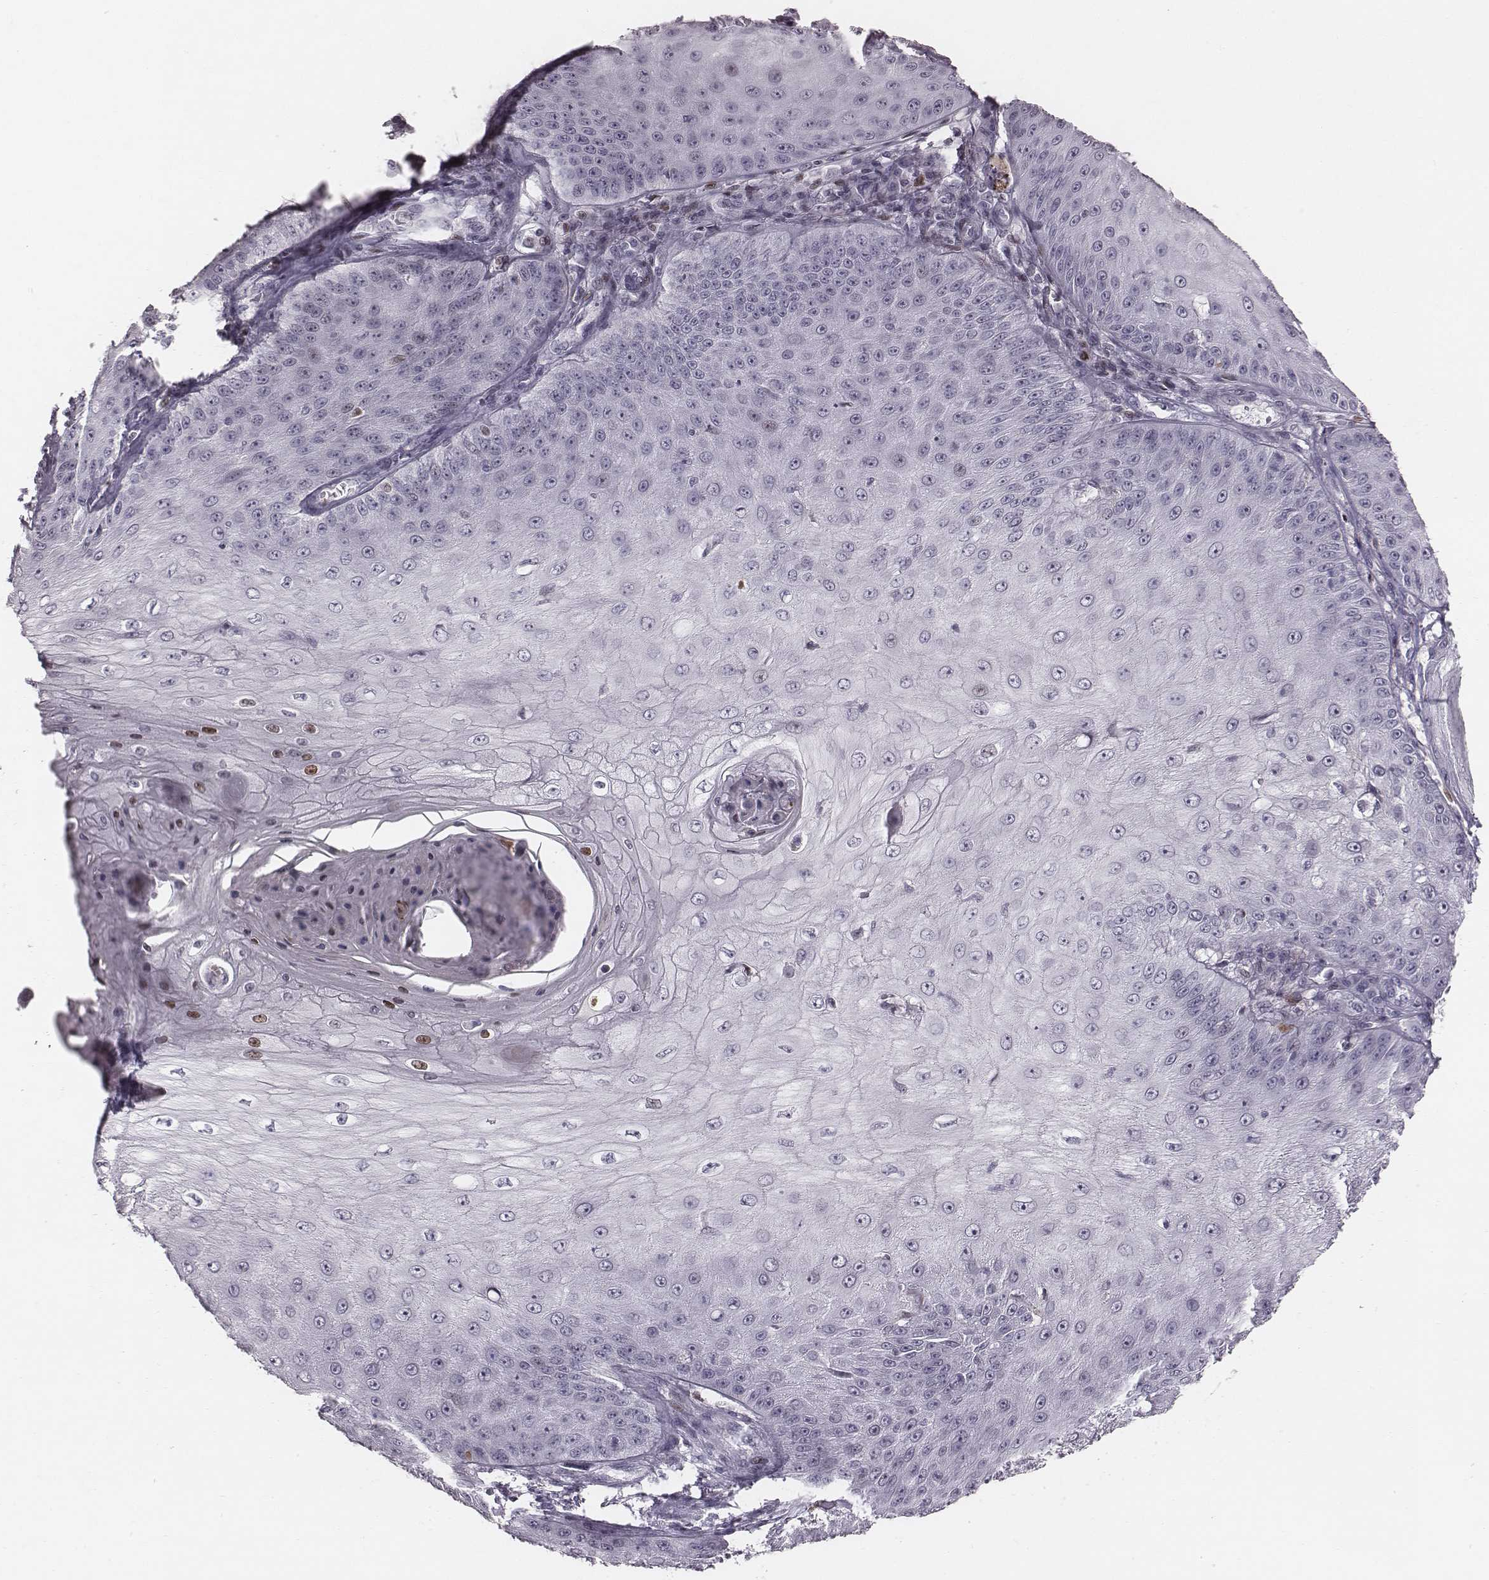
{"staining": {"intensity": "negative", "quantity": "none", "location": "none"}, "tissue": "skin cancer", "cell_type": "Tumor cells", "image_type": "cancer", "snomed": [{"axis": "morphology", "description": "Squamous cell carcinoma, NOS"}, {"axis": "topography", "description": "Skin"}], "caption": "High power microscopy image of an IHC image of skin cancer (squamous cell carcinoma), revealing no significant positivity in tumor cells. (DAB immunohistochemistry with hematoxylin counter stain).", "gene": "NDC1", "patient": {"sex": "male", "age": 70}}